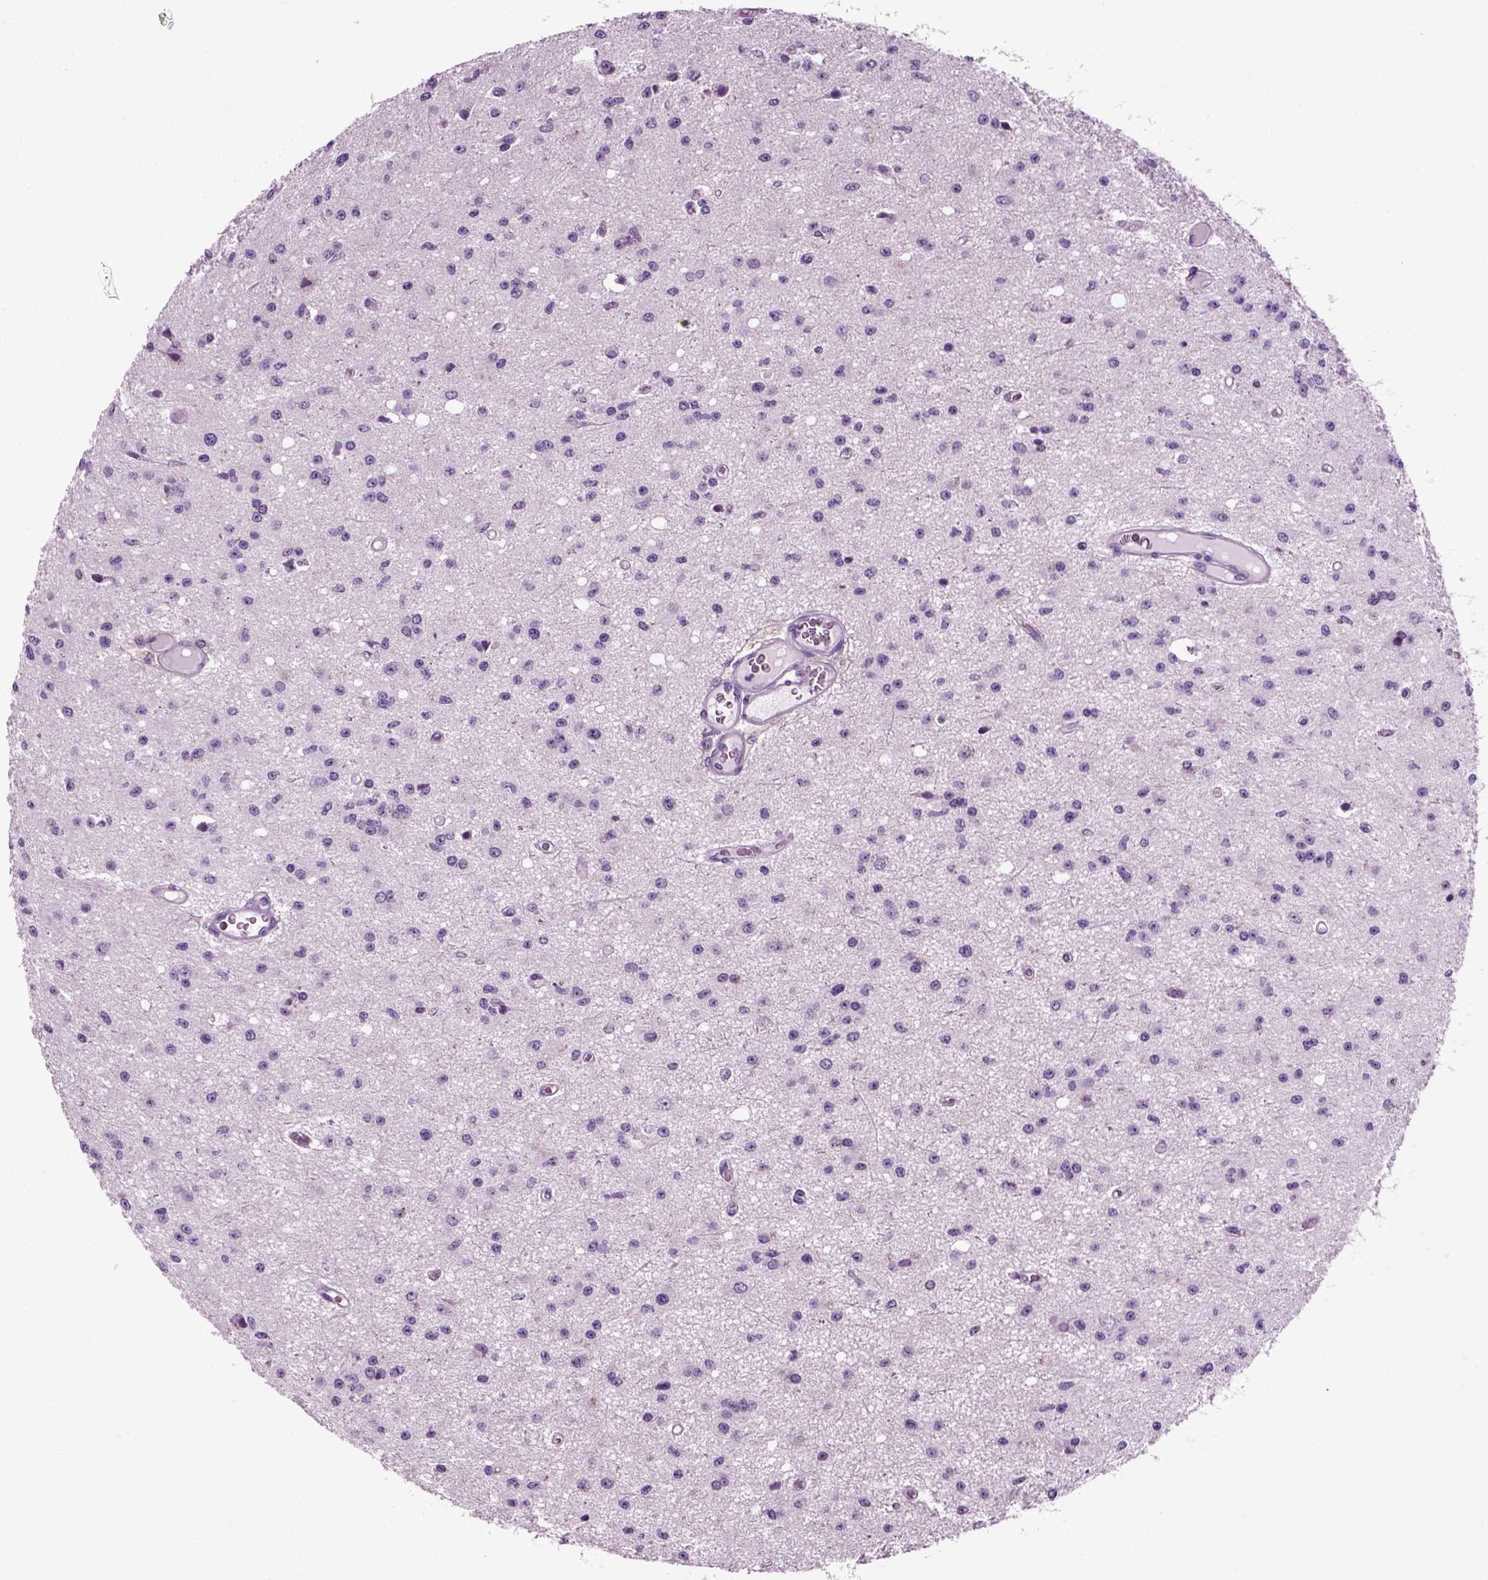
{"staining": {"intensity": "negative", "quantity": "none", "location": "none"}, "tissue": "glioma", "cell_type": "Tumor cells", "image_type": "cancer", "snomed": [{"axis": "morphology", "description": "Glioma, malignant, Low grade"}, {"axis": "topography", "description": "Brain"}], "caption": "Tumor cells are negative for protein expression in human malignant glioma (low-grade). (IHC, brightfield microscopy, high magnification).", "gene": "DNAH10", "patient": {"sex": "female", "age": 45}}